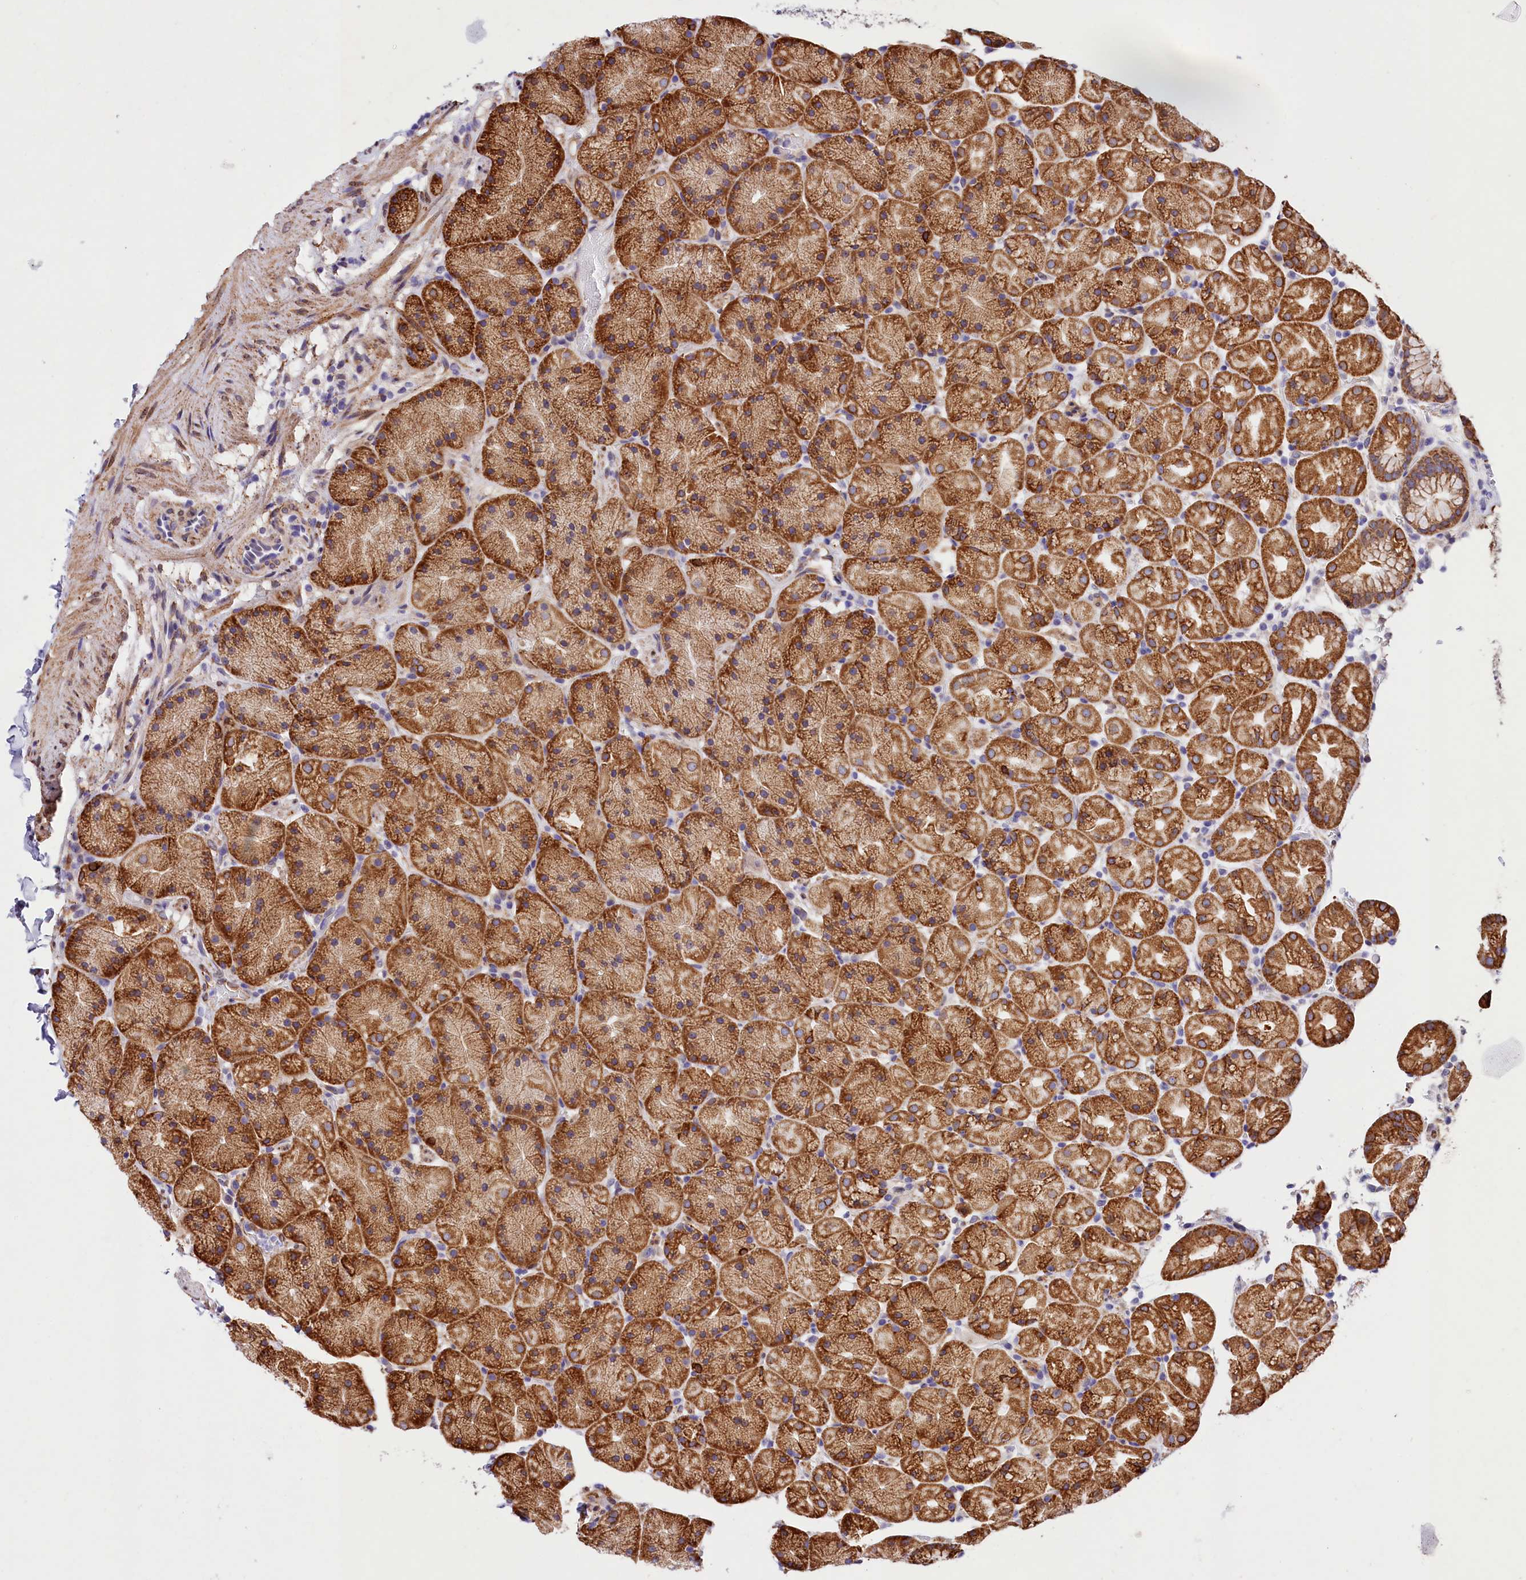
{"staining": {"intensity": "moderate", "quantity": ">75%", "location": "cytoplasmic/membranous"}, "tissue": "stomach", "cell_type": "Glandular cells", "image_type": "normal", "snomed": [{"axis": "morphology", "description": "Normal tissue, NOS"}, {"axis": "topography", "description": "Stomach, upper"}, {"axis": "topography", "description": "Stomach, lower"}], "caption": "Glandular cells demonstrate moderate cytoplasmic/membranous expression in about >75% of cells in benign stomach. (brown staining indicates protein expression, while blue staining denotes nuclei).", "gene": "ITGA1", "patient": {"sex": "male", "age": 67}}